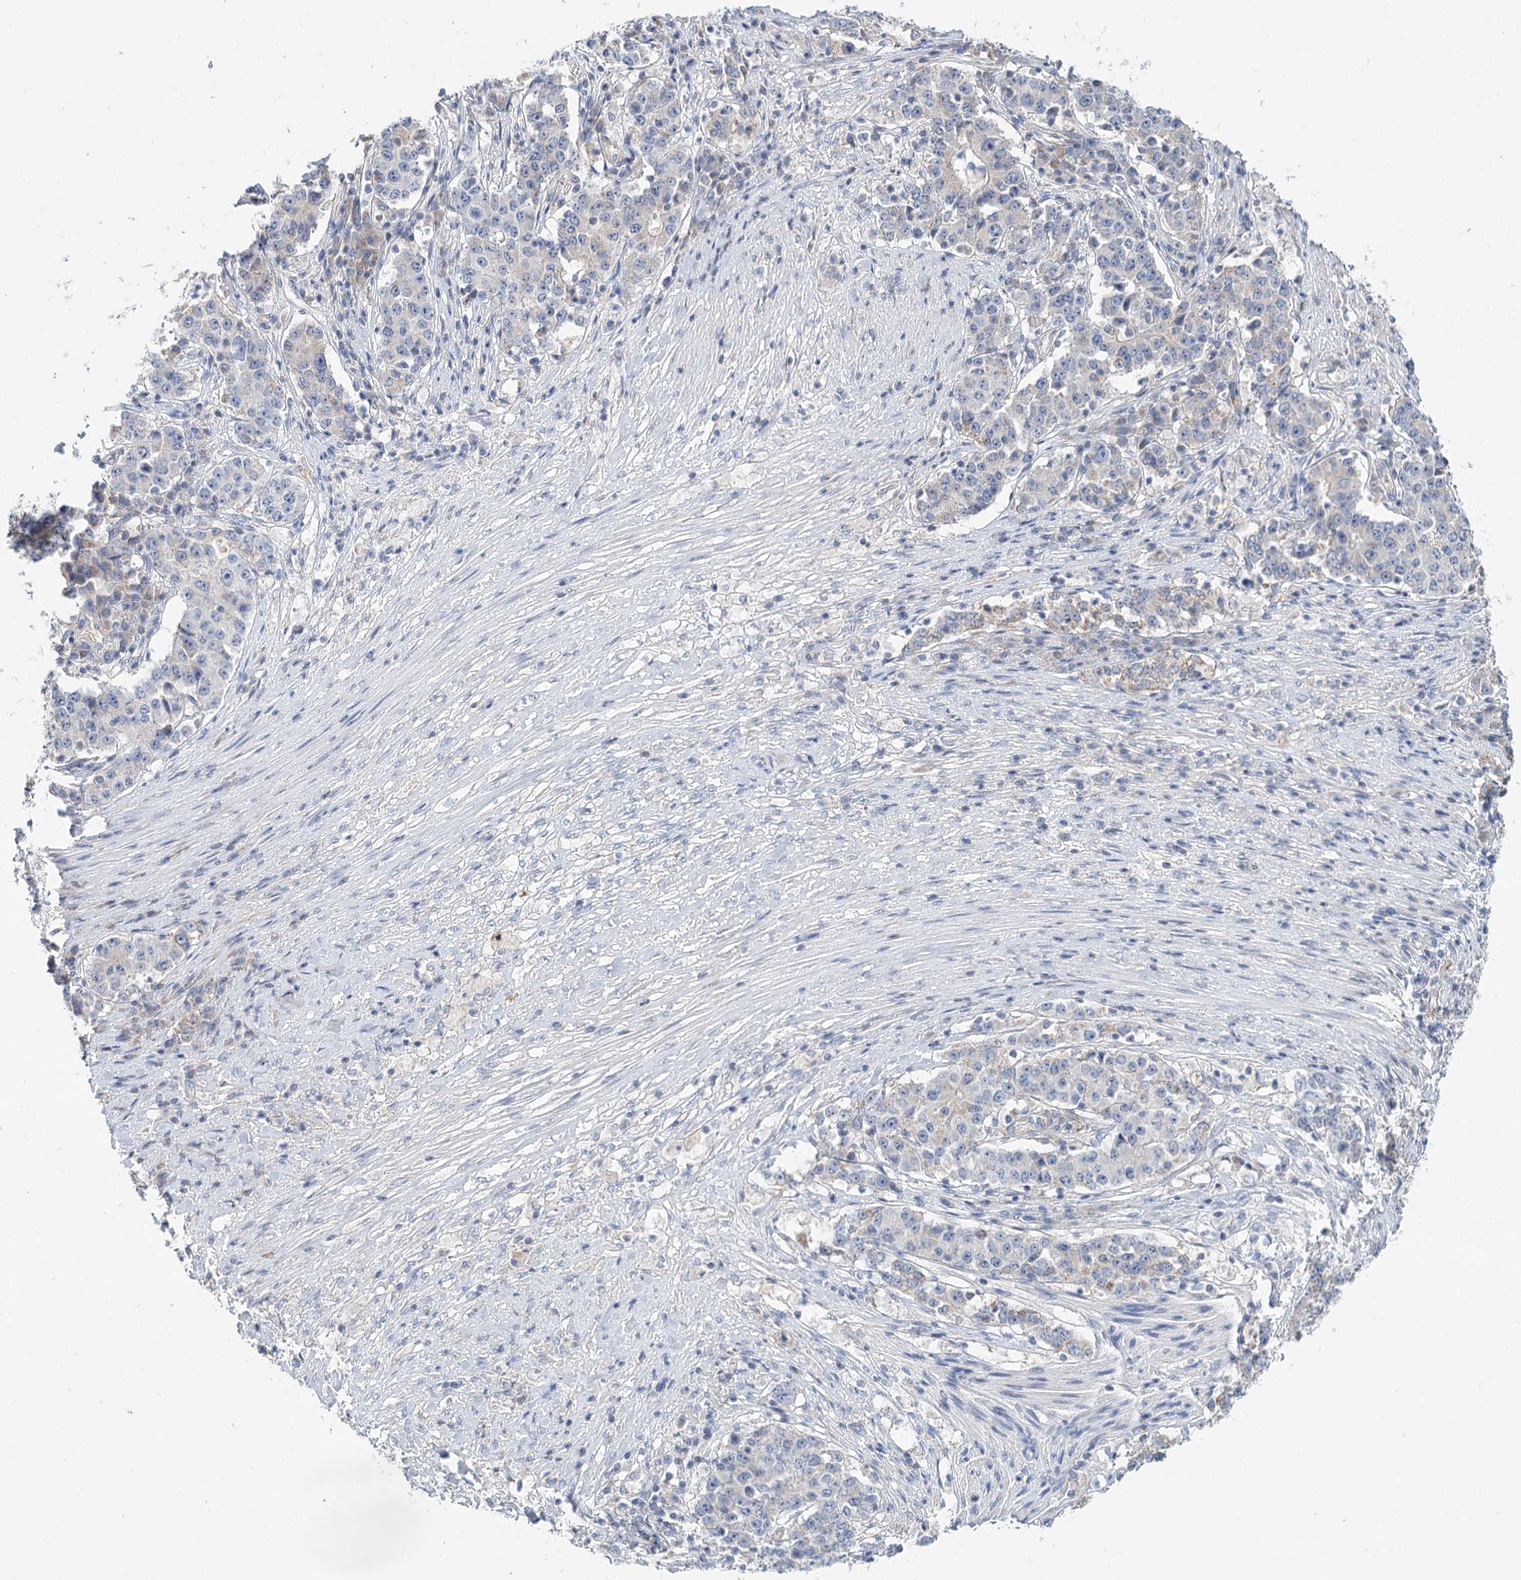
{"staining": {"intensity": "weak", "quantity": "<25%", "location": "cytoplasmic/membranous"}, "tissue": "stomach cancer", "cell_type": "Tumor cells", "image_type": "cancer", "snomed": [{"axis": "morphology", "description": "Adenocarcinoma, NOS"}, {"axis": "topography", "description": "Stomach"}], "caption": "A photomicrograph of human stomach cancer is negative for staining in tumor cells. (DAB immunohistochemistry, high magnification).", "gene": "ARHGAP44", "patient": {"sex": "male", "age": 59}}